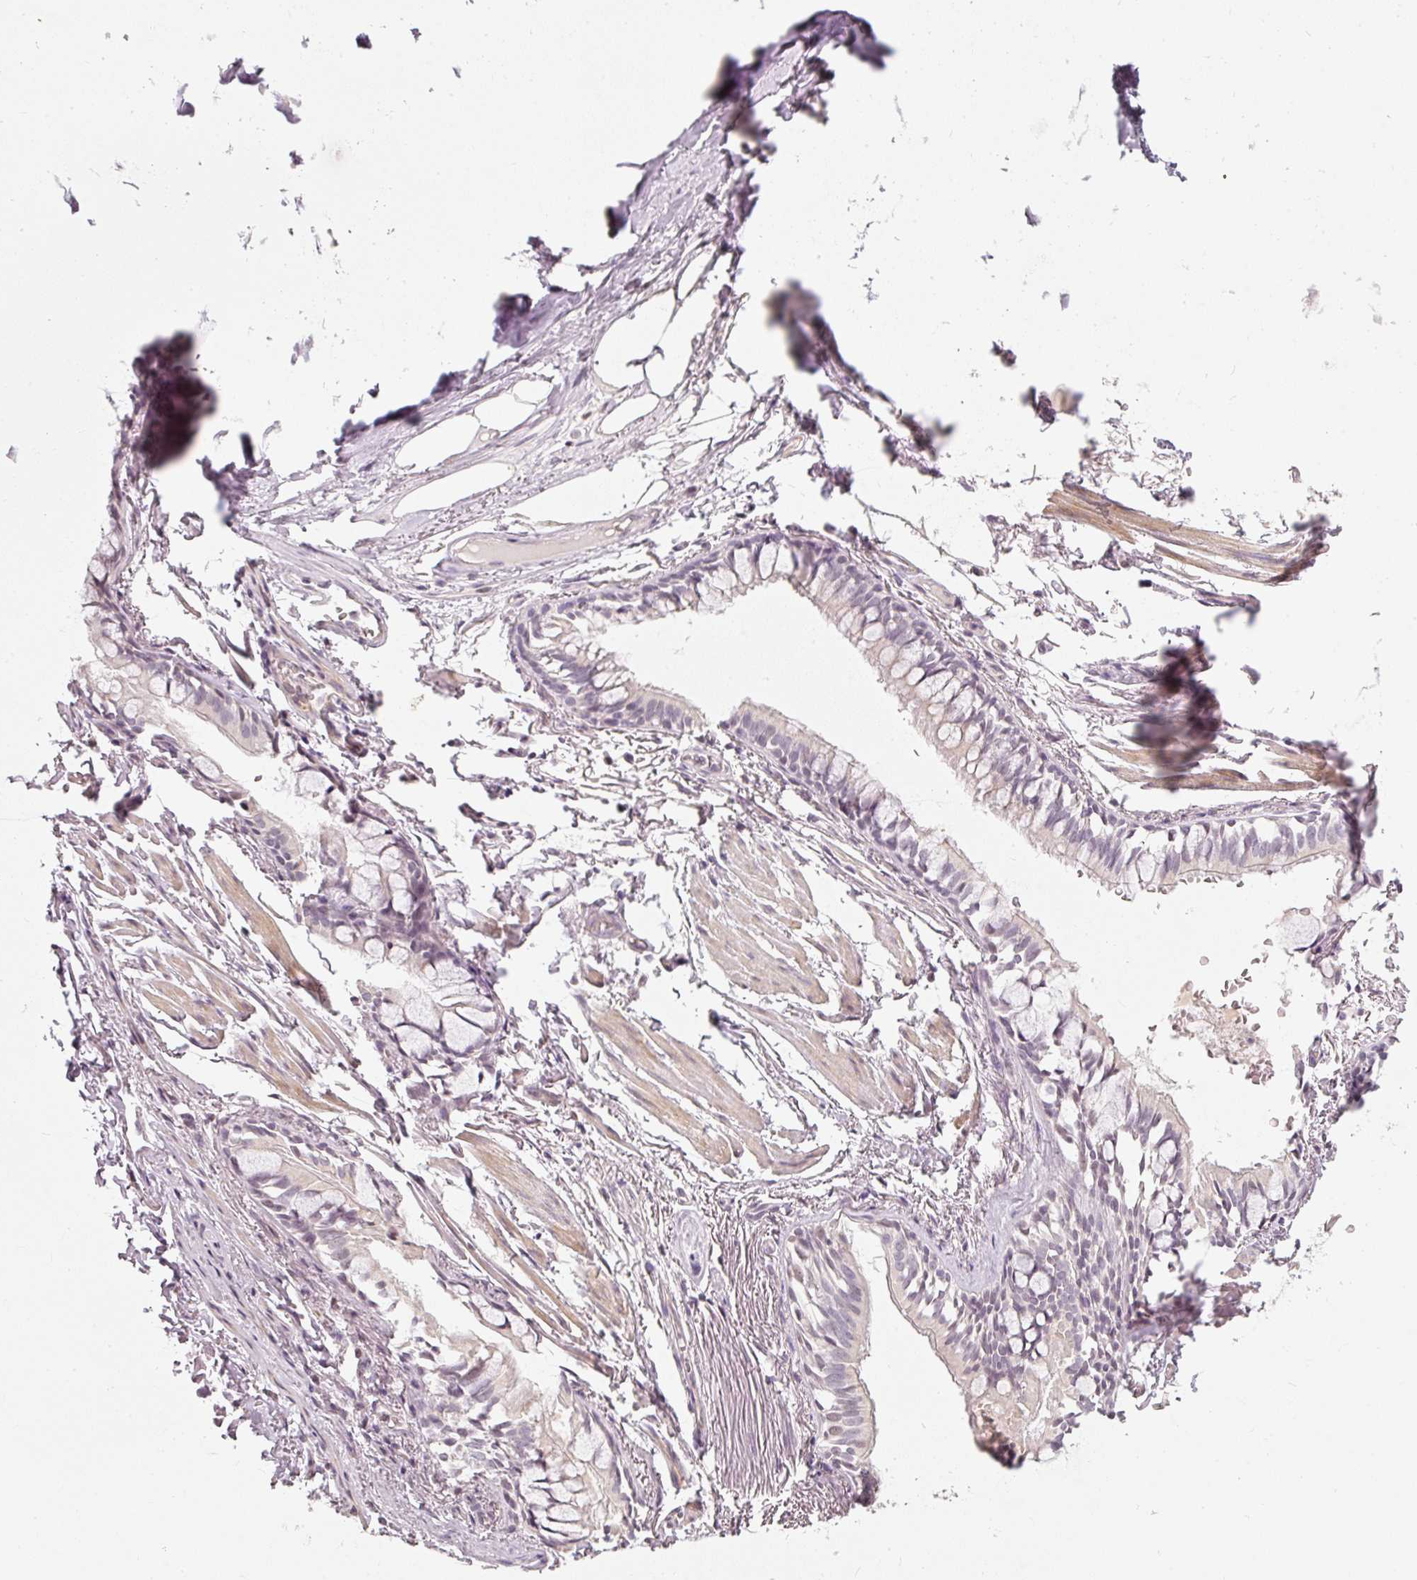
{"staining": {"intensity": "weak", "quantity": "25%-75%", "location": "cytoplasmic/membranous"}, "tissue": "soft tissue", "cell_type": "Chondrocytes", "image_type": "normal", "snomed": [{"axis": "morphology", "description": "Normal tissue, NOS"}, {"axis": "topography", "description": "Bronchus"}], "caption": "High-magnification brightfield microscopy of unremarkable soft tissue stained with DAB (3,3'-diaminobenzidine) (brown) and counterstained with hematoxylin (blue). chondrocytes exhibit weak cytoplasmic/membranous staining is present in about25%-75% of cells. The staining was performed using DAB to visualize the protein expression in brown, while the nuclei were stained in blue with hematoxylin (Magnification: 20x).", "gene": "NRDE2", "patient": {"sex": "male", "age": 70}}